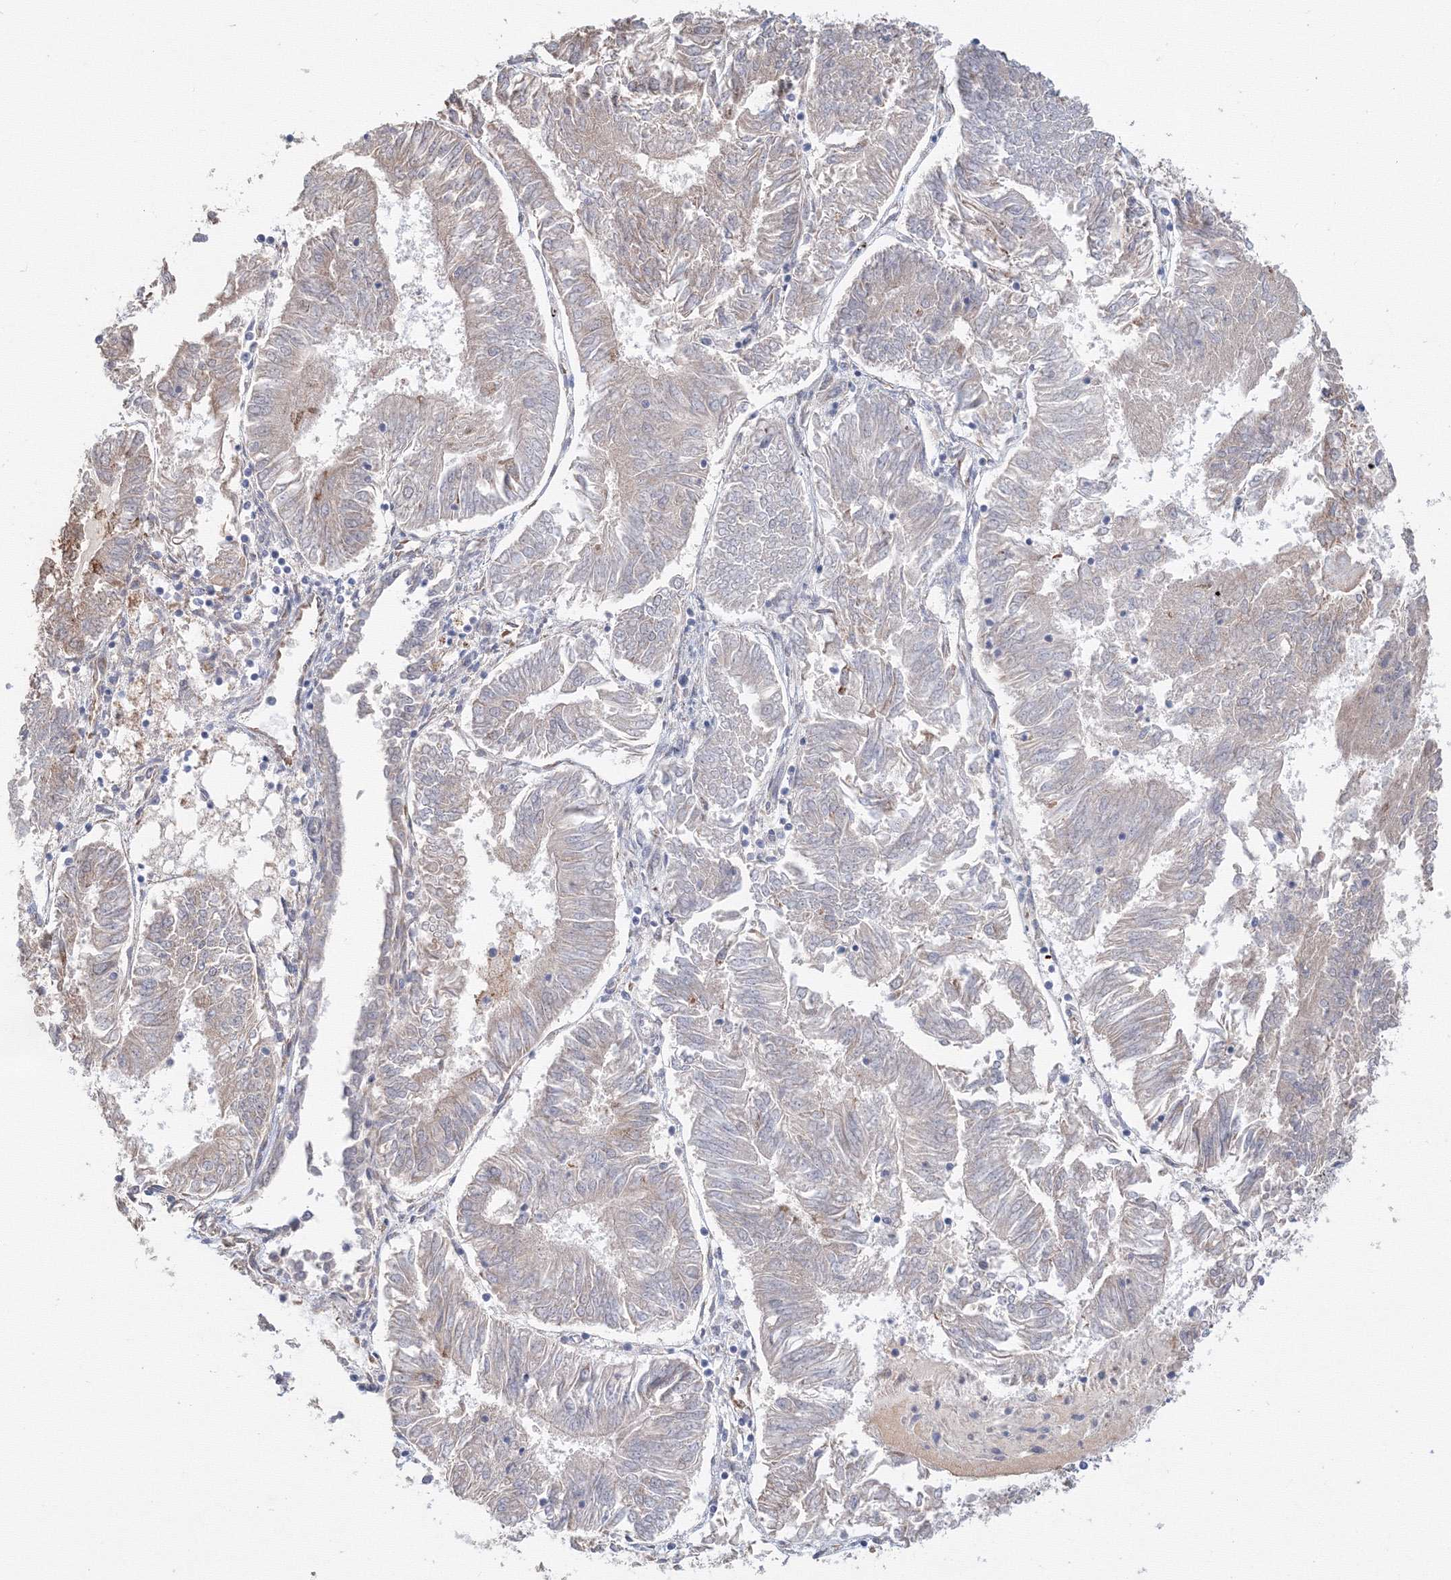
{"staining": {"intensity": "negative", "quantity": "none", "location": "none"}, "tissue": "endometrial cancer", "cell_type": "Tumor cells", "image_type": "cancer", "snomed": [{"axis": "morphology", "description": "Adenocarcinoma, NOS"}, {"axis": "topography", "description": "Endometrium"}], "caption": "Micrograph shows no protein positivity in tumor cells of endometrial cancer tissue.", "gene": "DHRS12", "patient": {"sex": "female", "age": 58}}